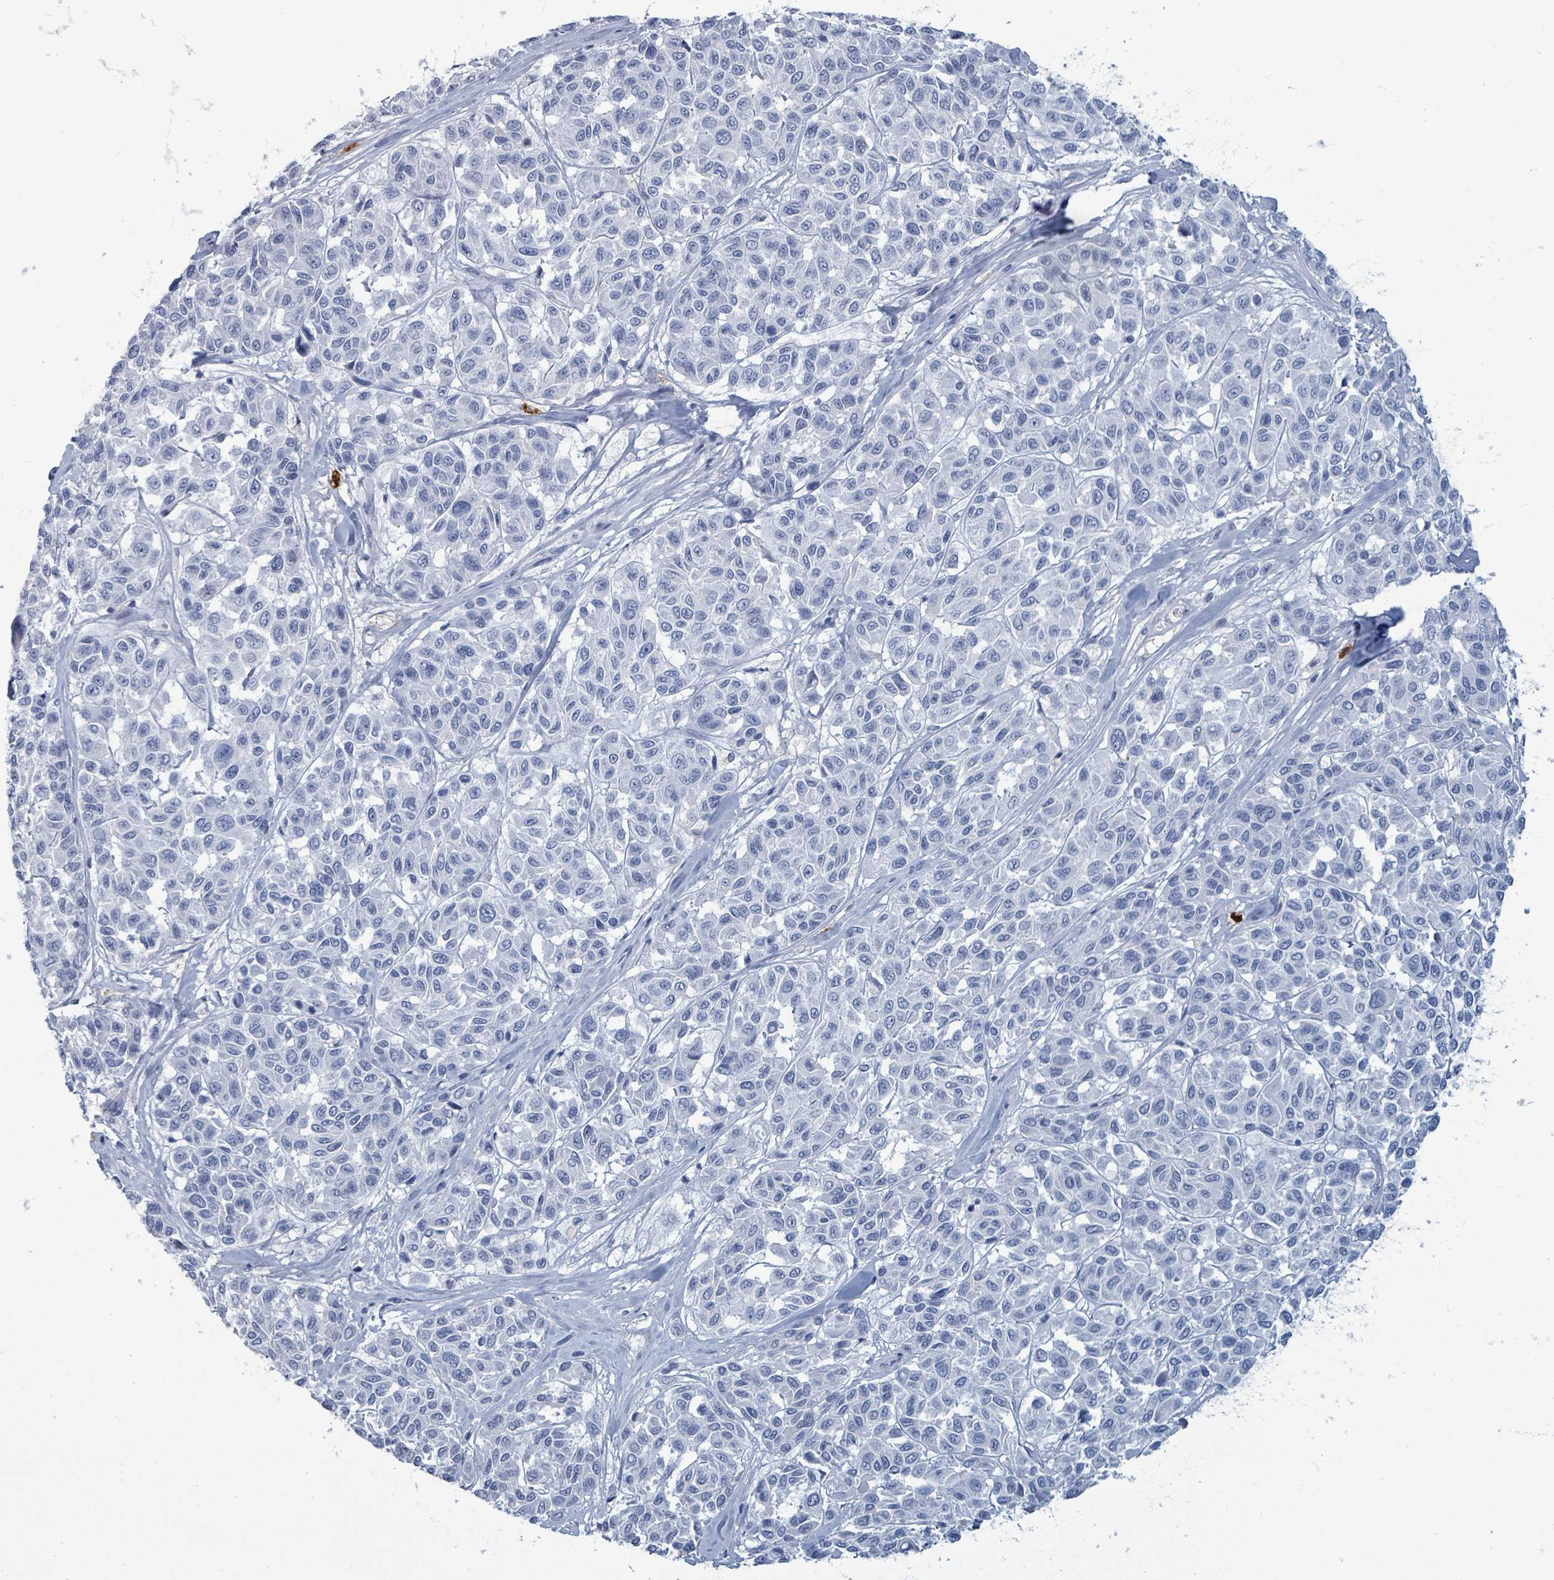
{"staining": {"intensity": "negative", "quantity": "none", "location": "none"}, "tissue": "melanoma", "cell_type": "Tumor cells", "image_type": "cancer", "snomed": [{"axis": "morphology", "description": "Malignant melanoma, NOS"}, {"axis": "topography", "description": "Skin"}], "caption": "This is an IHC micrograph of human malignant melanoma. There is no staining in tumor cells.", "gene": "VPS13D", "patient": {"sex": "female", "age": 66}}